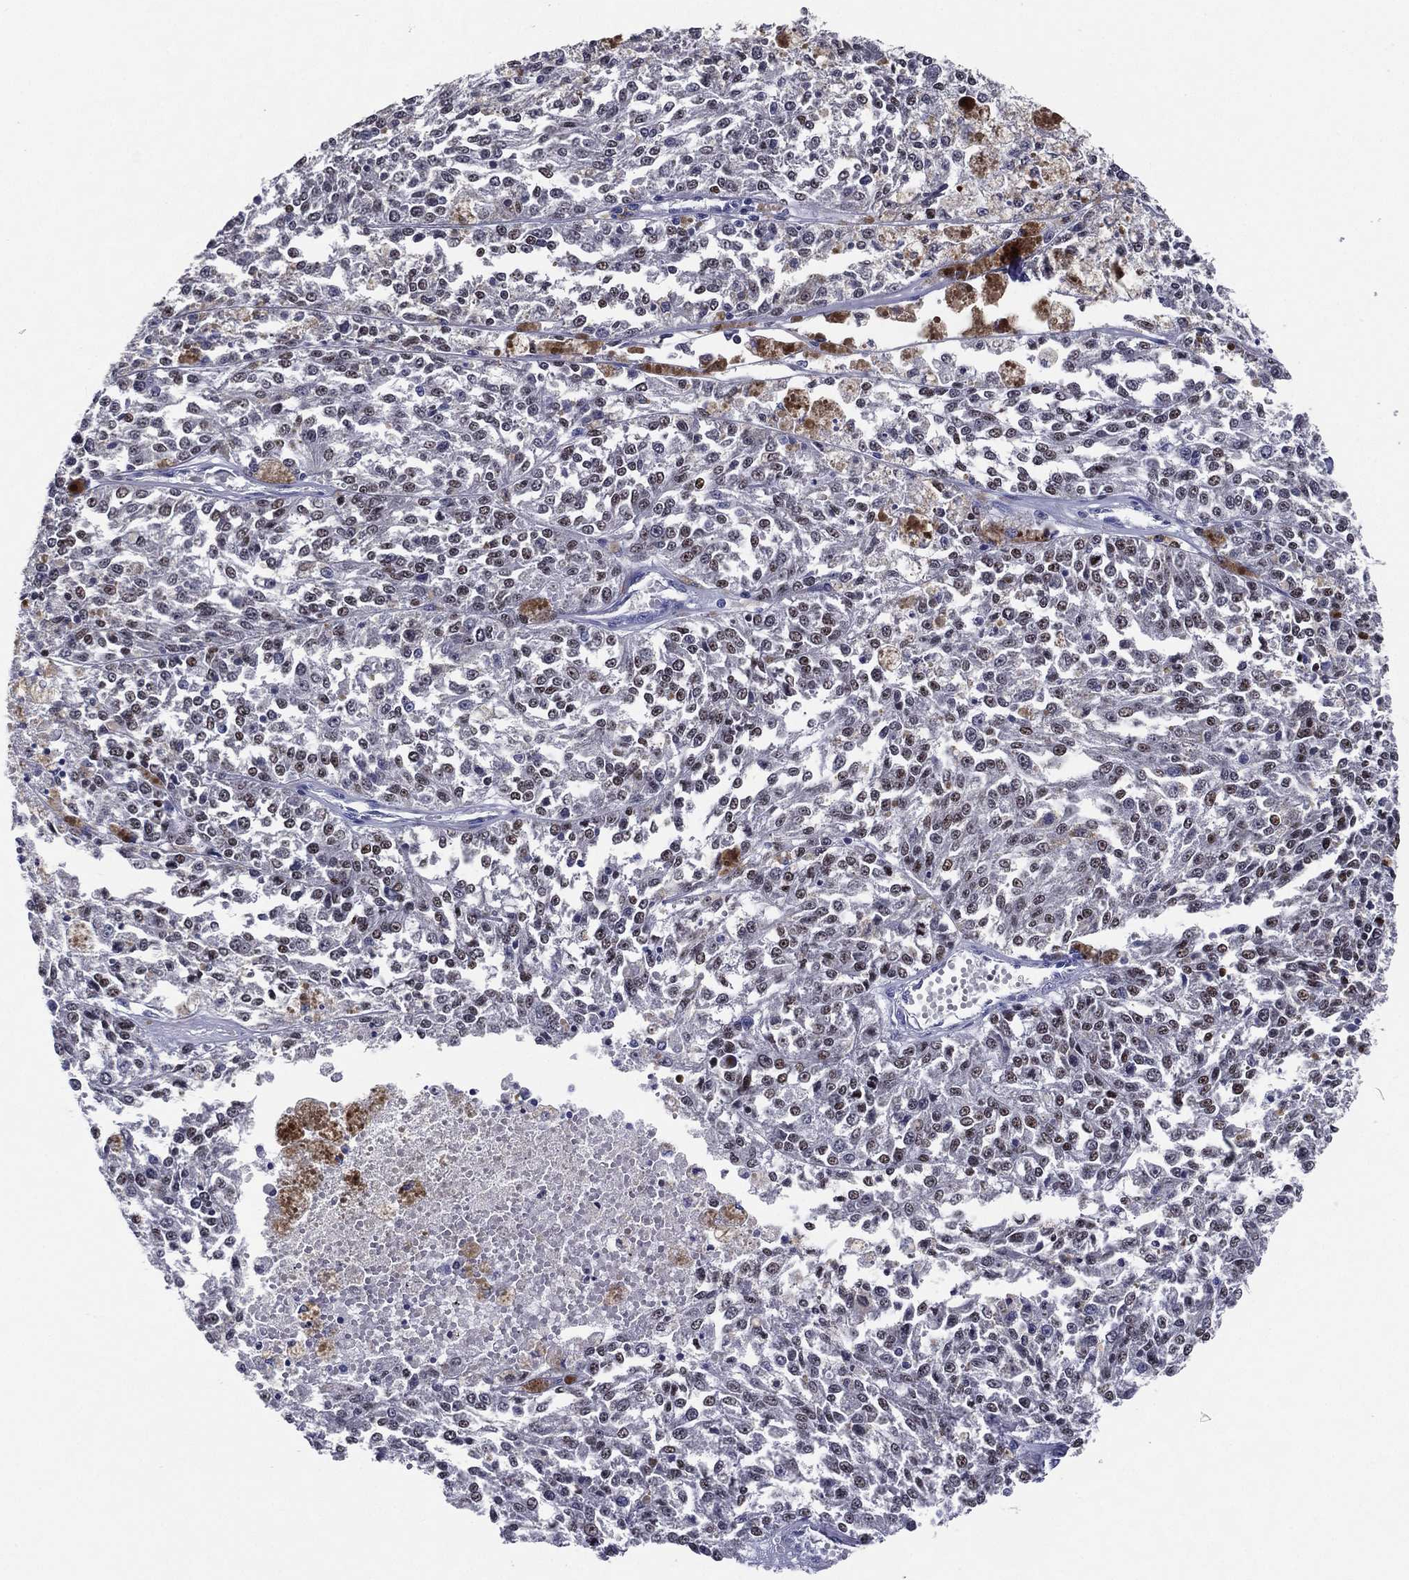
{"staining": {"intensity": "moderate", "quantity": "<25%", "location": "nuclear"}, "tissue": "melanoma", "cell_type": "Tumor cells", "image_type": "cancer", "snomed": [{"axis": "morphology", "description": "Malignant melanoma, Metastatic site"}, {"axis": "topography", "description": "Lymph node"}], "caption": "This is a photomicrograph of immunohistochemistry (IHC) staining of malignant melanoma (metastatic site), which shows moderate staining in the nuclear of tumor cells.", "gene": "TFAP2A", "patient": {"sex": "female", "age": 64}}